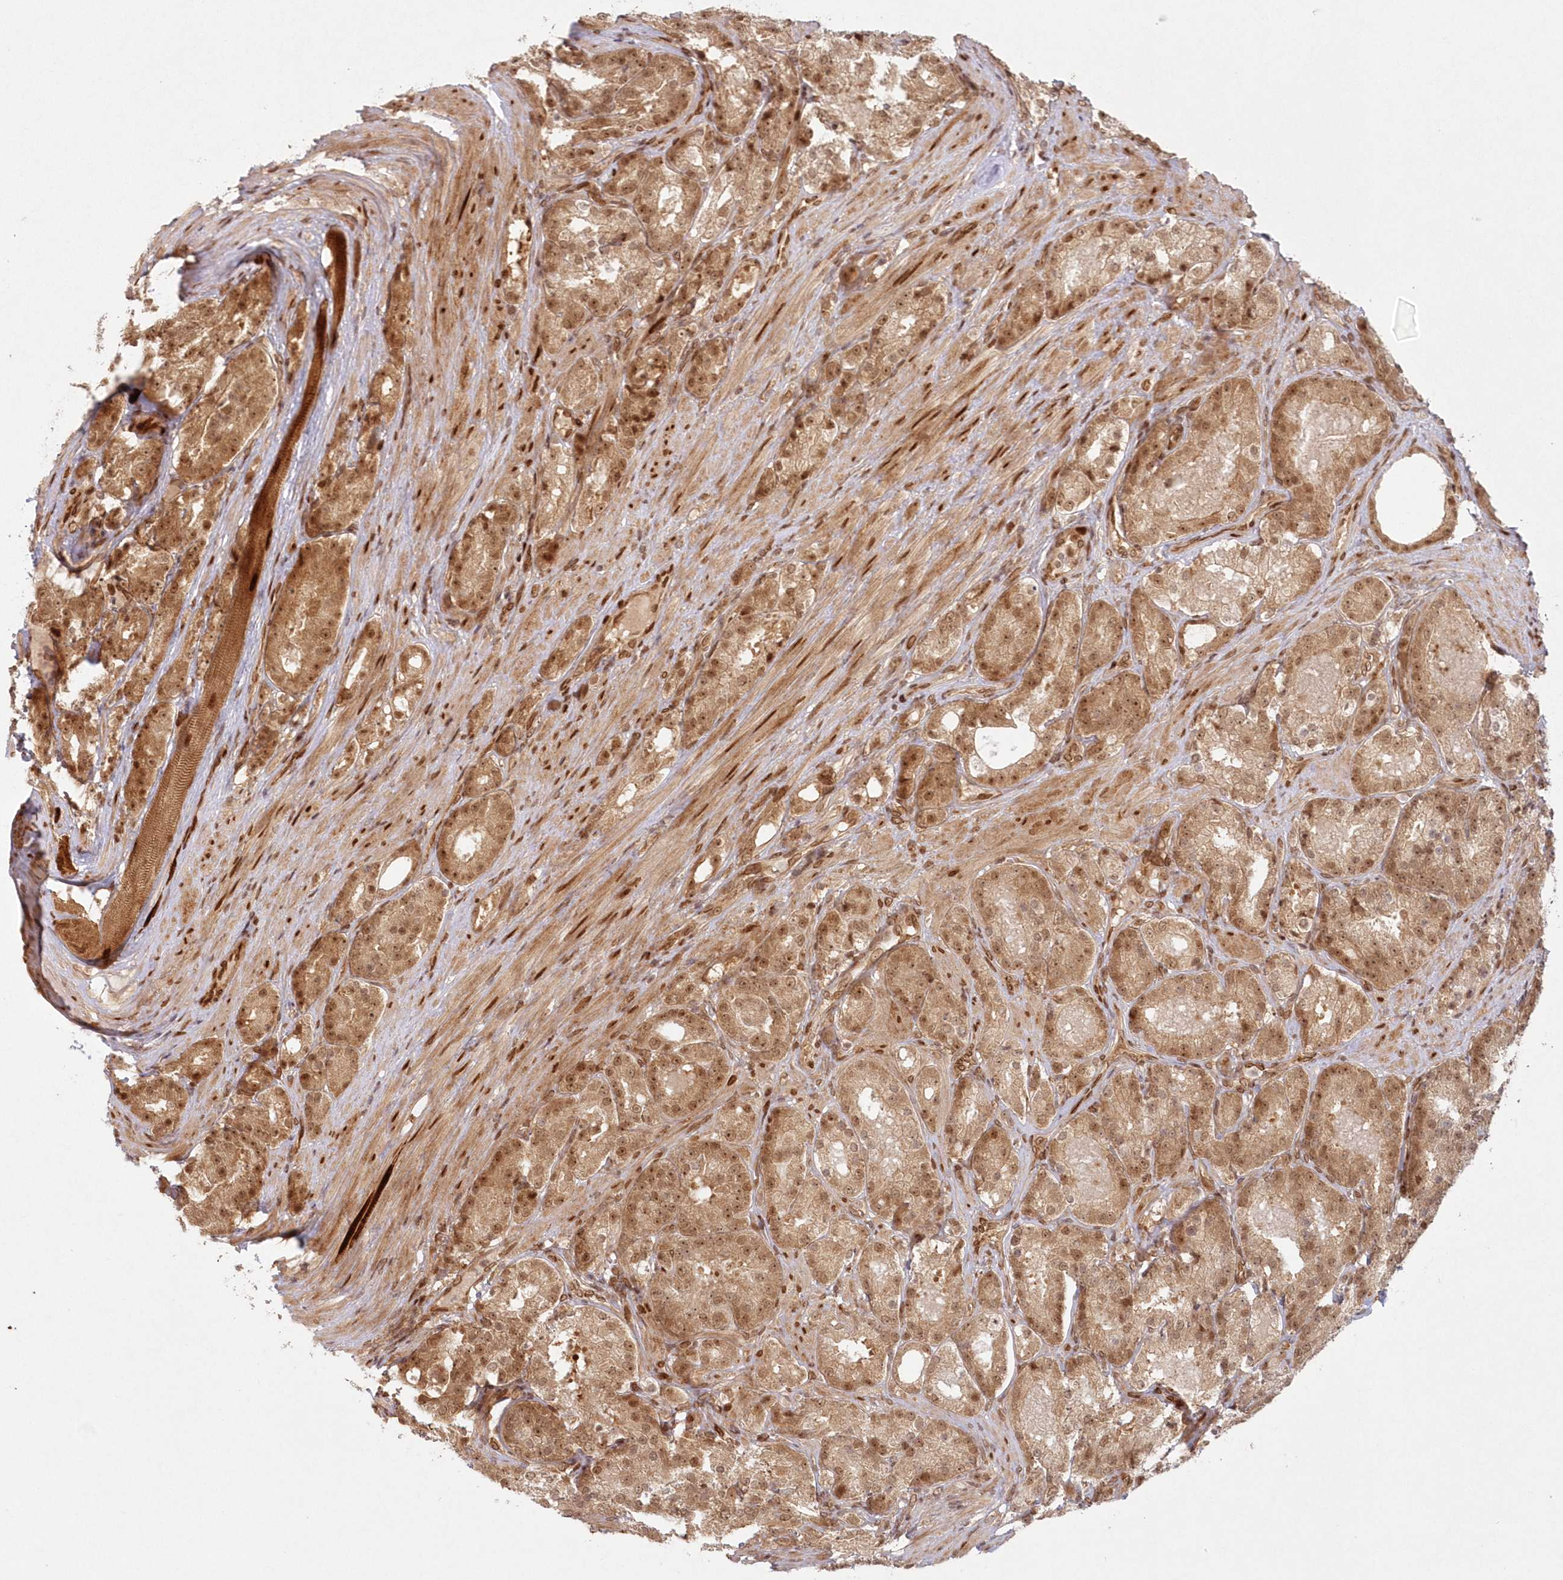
{"staining": {"intensity": "moderate", "quantity": ">75%", "location": "cytoplasmic/membranous,nuclear"}, "tissue": "prostate cancer", "cell_type": "Tumor cells", "image_type": "cancer", "snomed": [{"axis": "morphology", "description": "Adenocarcinoma, High grade"}, {"axis": "topography", "description": "Prostate"}], "caption": "A micrograph of high-grade adenocarcinoma (prostate) stained for a protein displays moderate cytoplasmic/membranous and nuclear brown staining in tumor cells.", "gene": "TOGARAM2", "patient": {"sex": "male", "age": 60}}